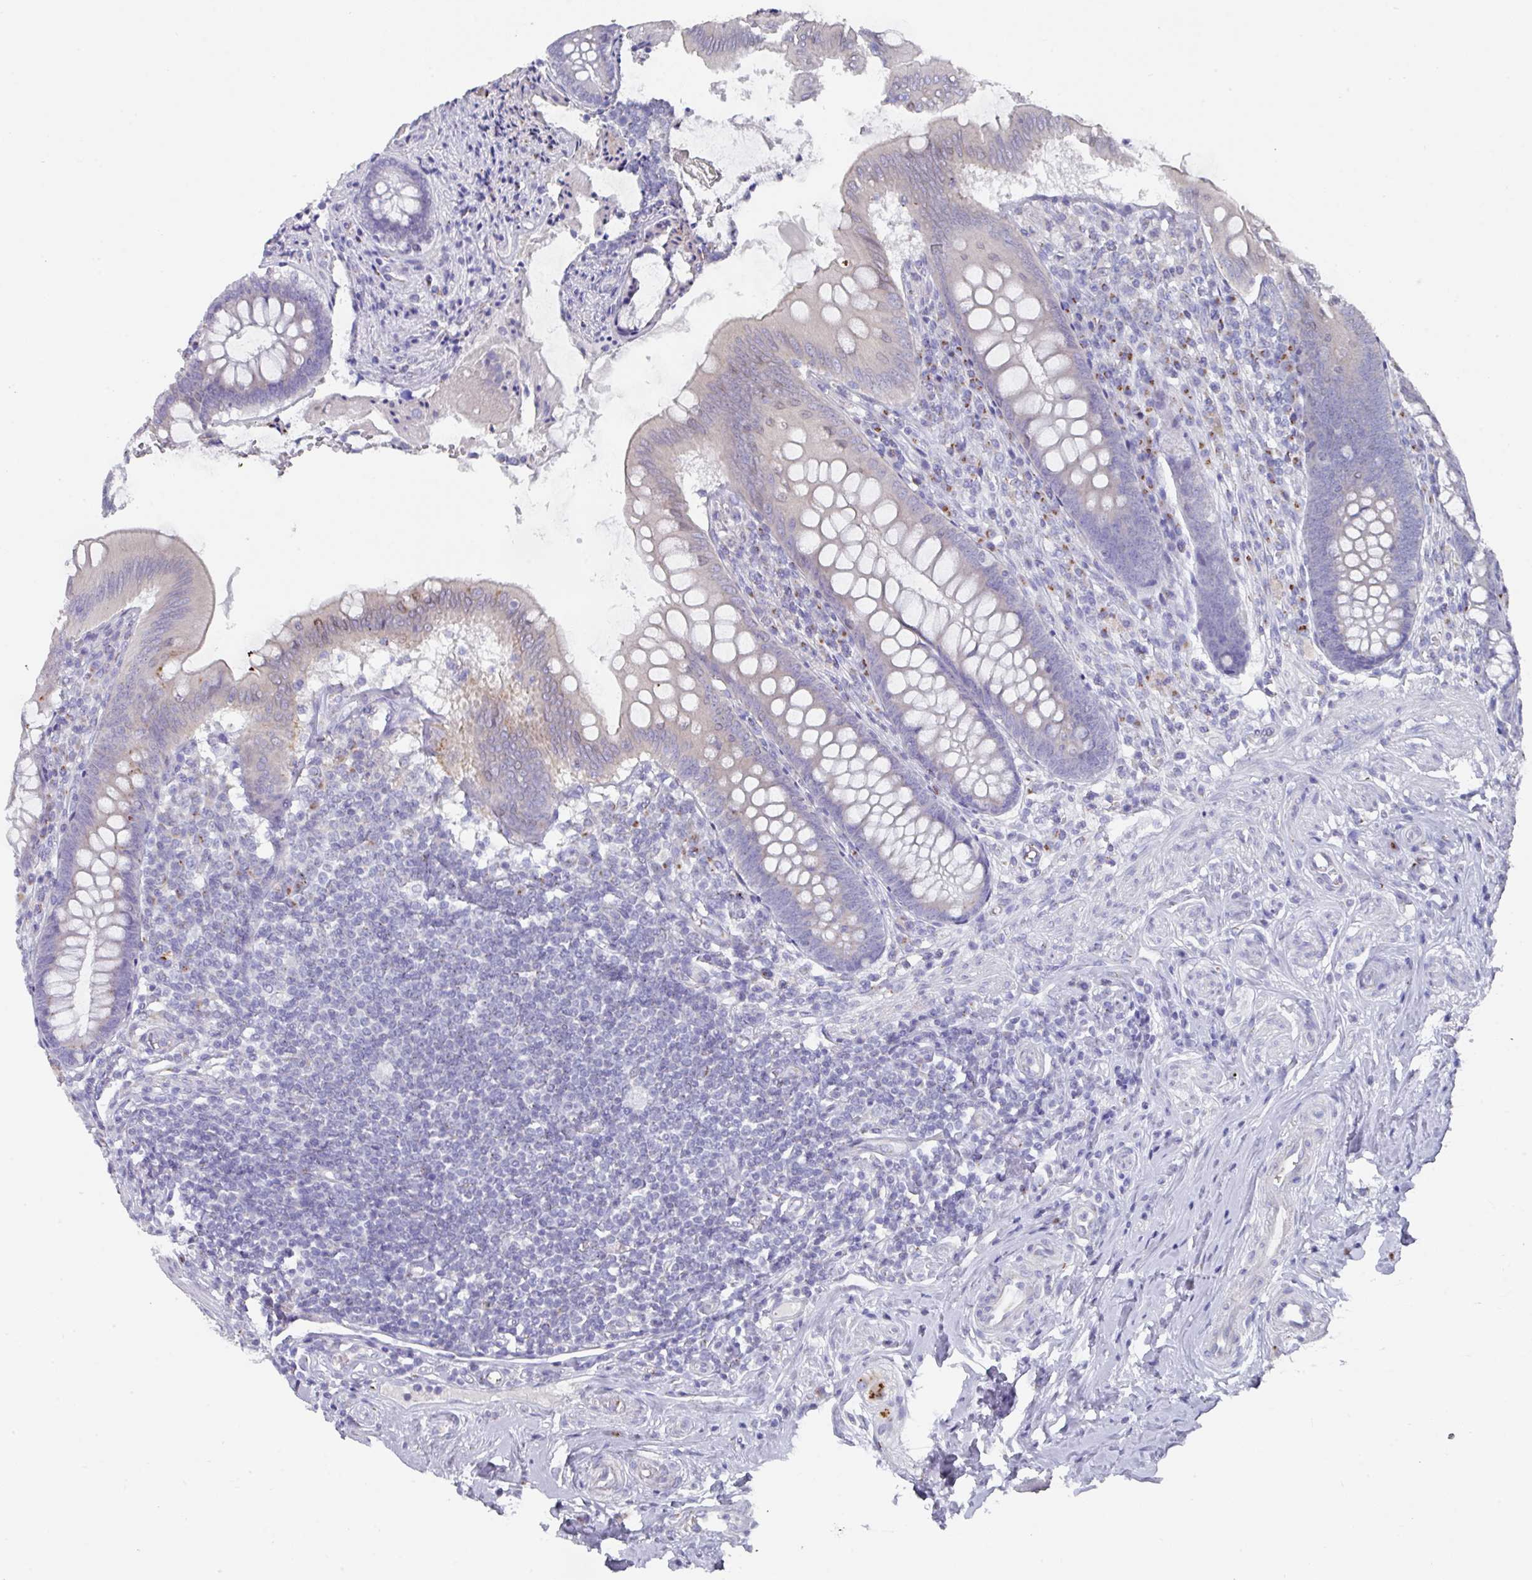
{"staining": {"intensity": "weak", "quantity": "<25%", "location": "cytoplasmic/membranous"}, "tissue": "appendix", "cell_type": "Glandular cells", "image_type": "normal", "snomed": [{"axis": "morphology", "description": "Normal tissue, NOS"}, {"axis": "topography", "description": "Appendix"}], "caption": "Immunohistochemistry (IHC) photomicrograph of unremarkable human appendix stained for a protein (brown), which shows no expression in glandular cells.", "gene": "VKORC1L1", "patient": {"sex": "female", "age": 51}}